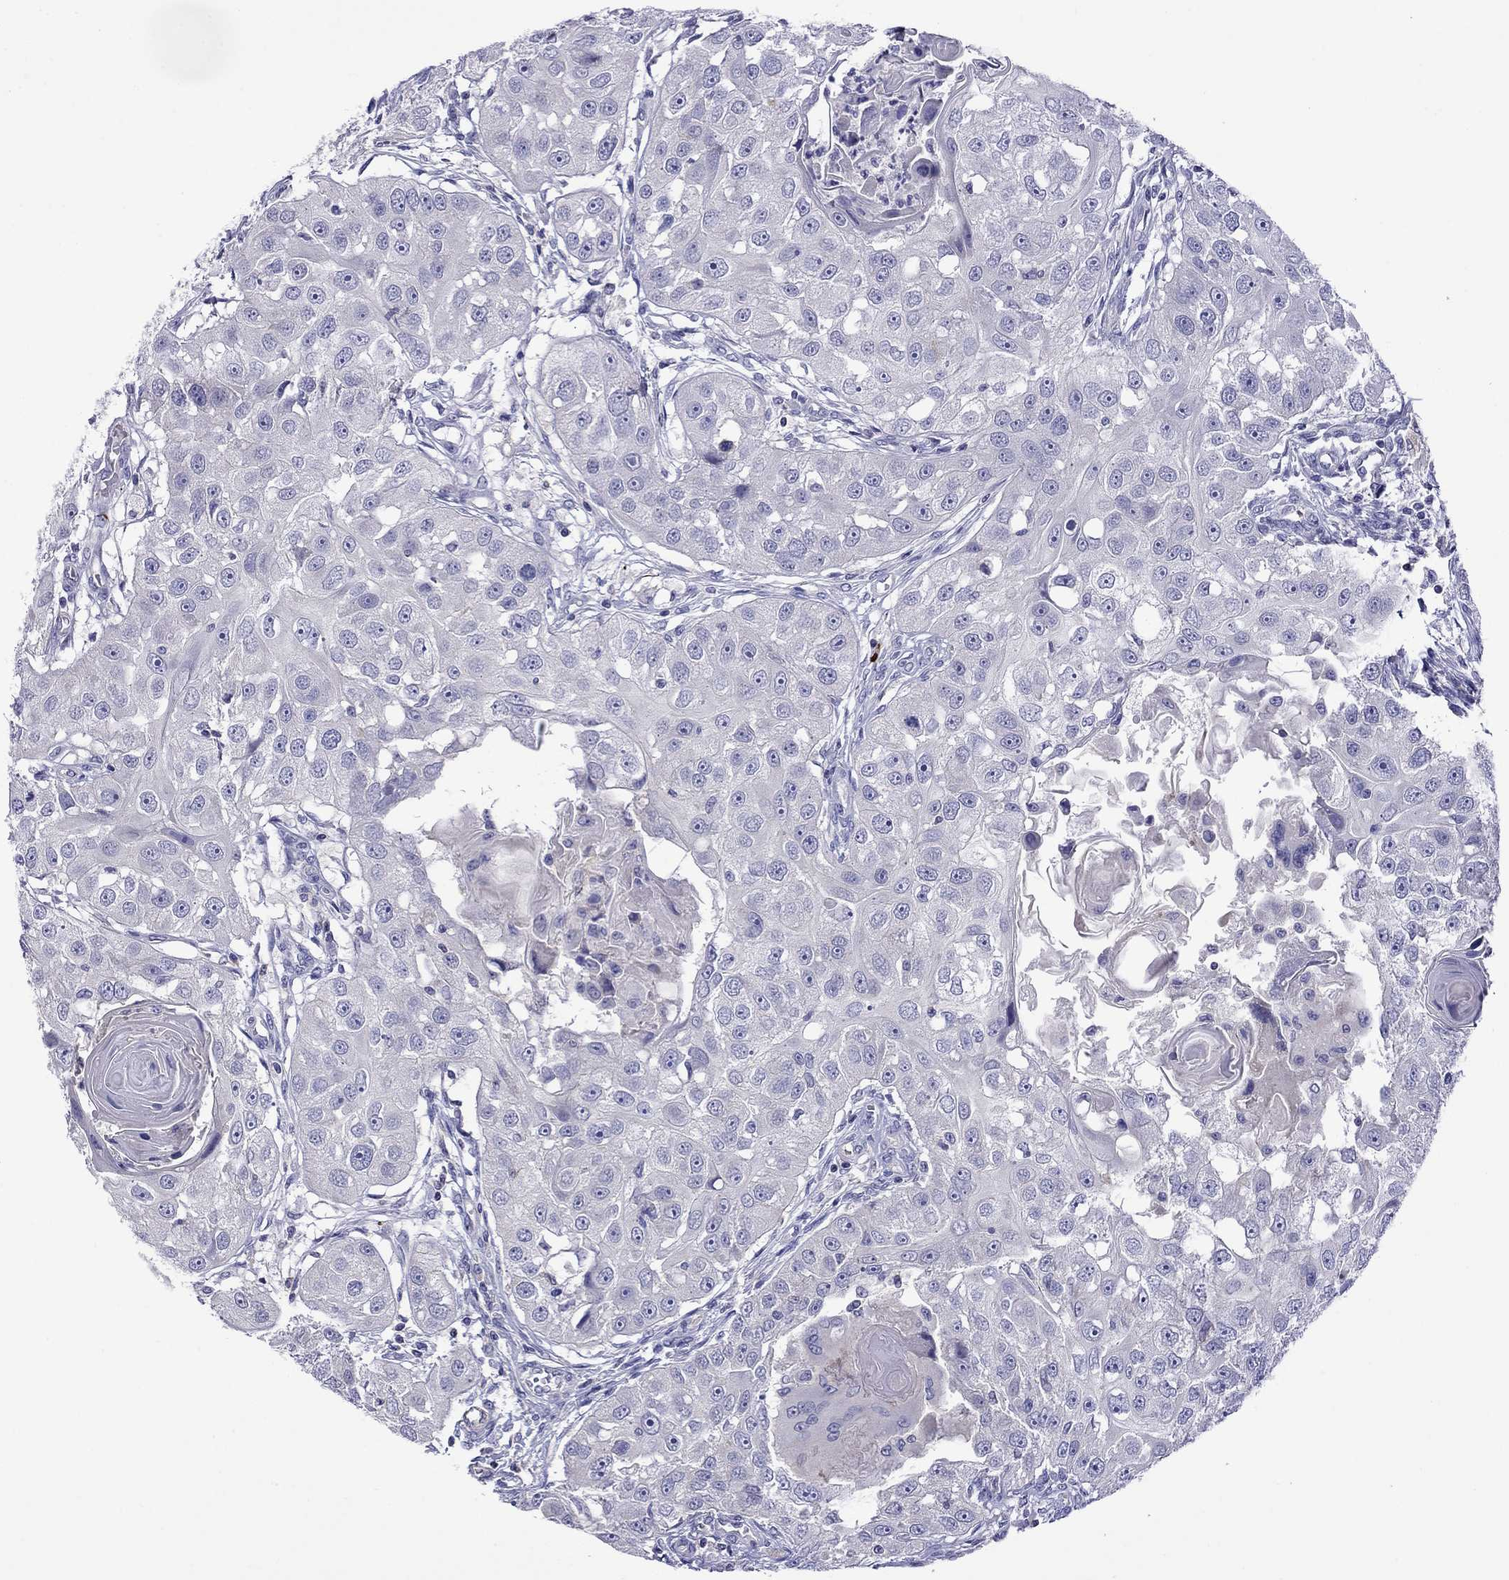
{"staining": {"intensity": "negative", "quantity": "none", "location": "none"}, "tissue": "head and neck cancer", "cell_type": "Tumor cells", "image_type": "cancer", "snomed": [{"axis": "morphology", "description": "Squamous cell carcinoma, NOS"}, {"axis": "topography", "description": "Head-Neck"}], "caption": "An image of head and neck cancer (squamous cell carcinoma) stained for a protein shows no brown staining in tumor cells.", "gene": "STAR", "patient": {"sex": "male", "age": 51}}